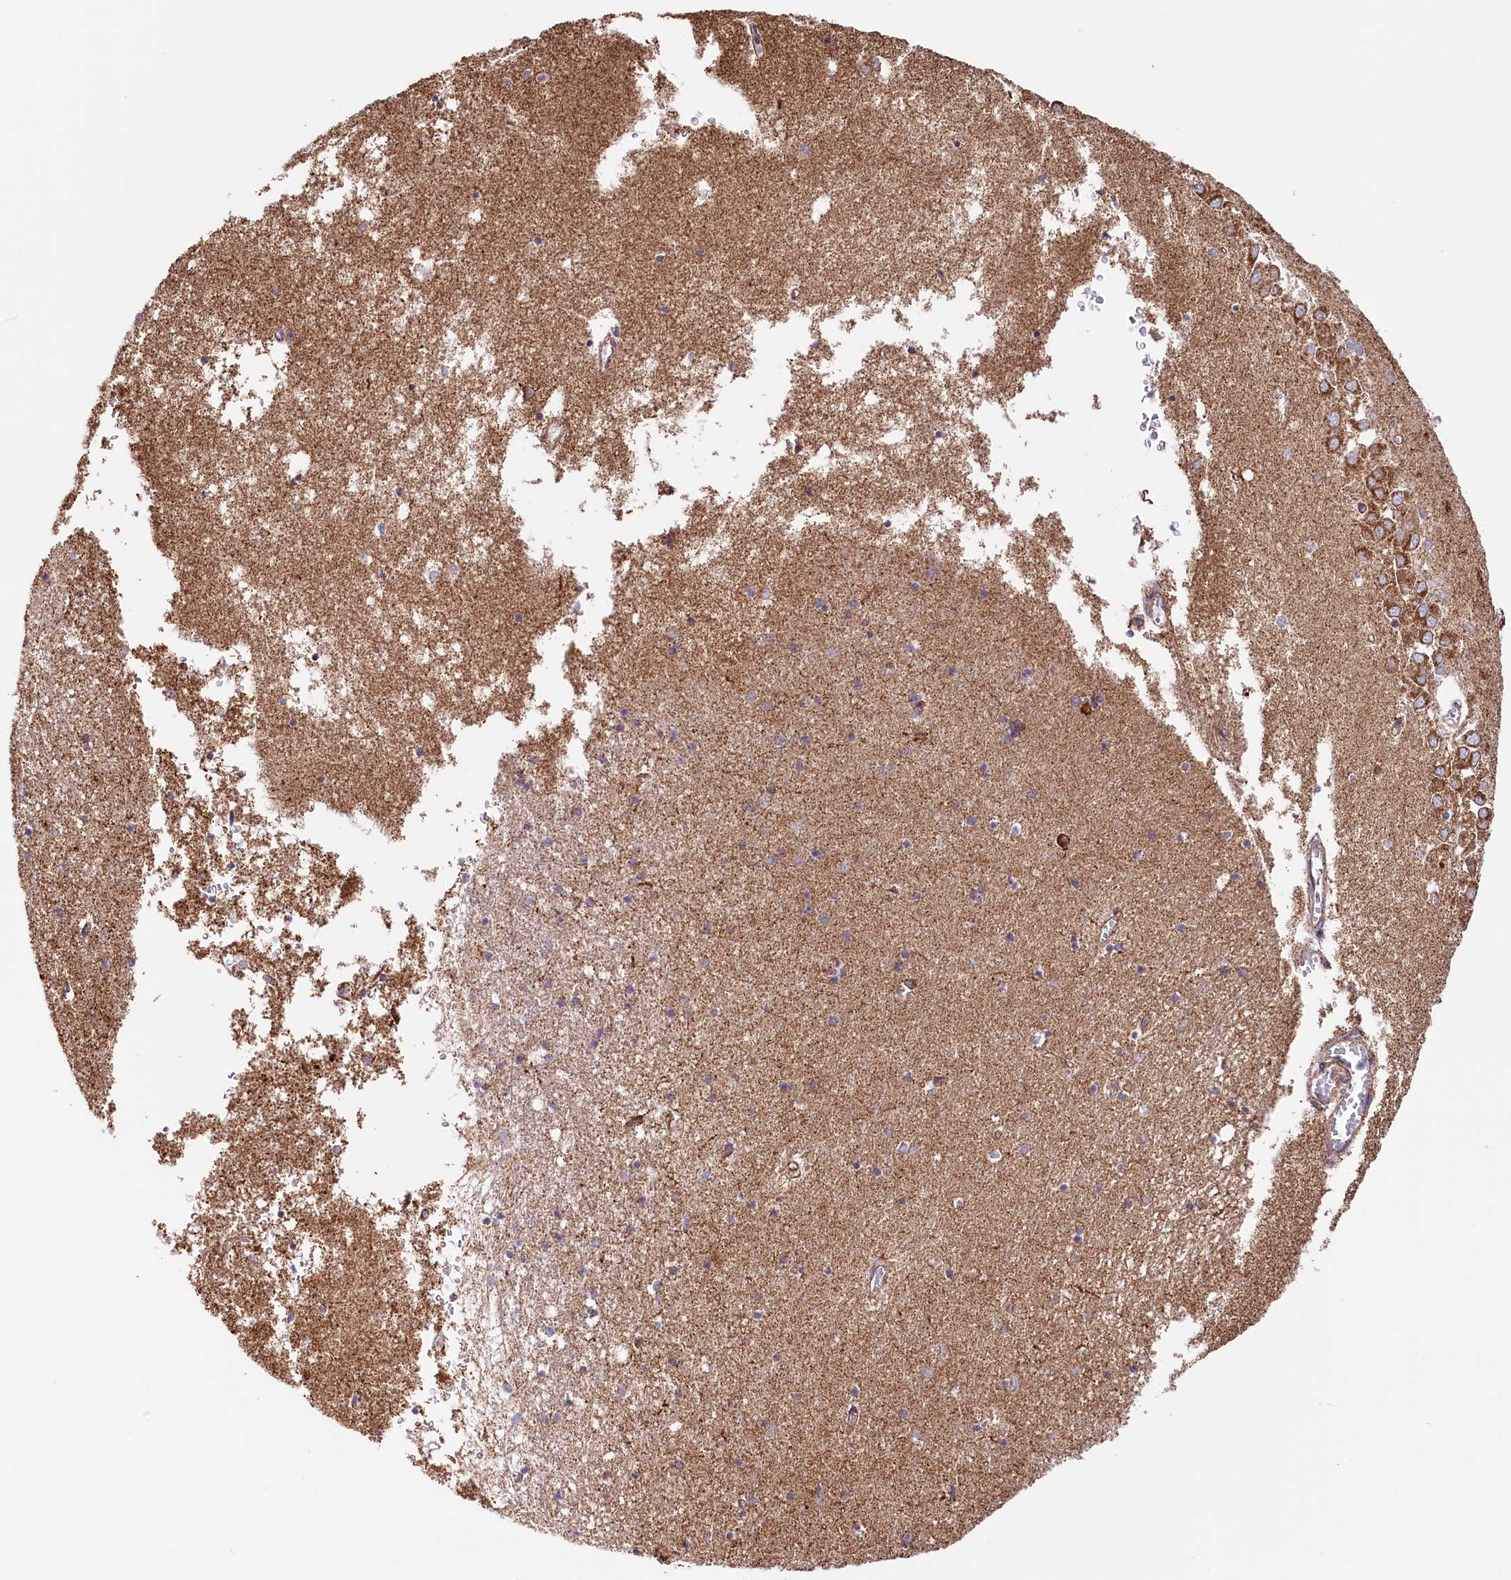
{"staining": {"intensity": "moderate", "quantity": "25%-75%", "location": "cytoplasmic/membranous"}, "tissue": "hippocampus", "cell_type": "Glial cells", "image_type": "normal", "snomed": [{"axis": "morphology", "description": "Normal tissue, NOS"}, {"axis": "topography", "description": "Hippocampus"}], "caption": "High-magnification brightfield microscopy of benign hippocampus stained with DAB (3,3'-diaminobenzidine) (brown) and counterstained with hematoxylin (blue). glial cells exhibit moderate cytoplasmic/membranous expression is present in approximately25%-75% of cells.", "gene": "APLP2", "patient": {"sex": "male", "age": 70}}